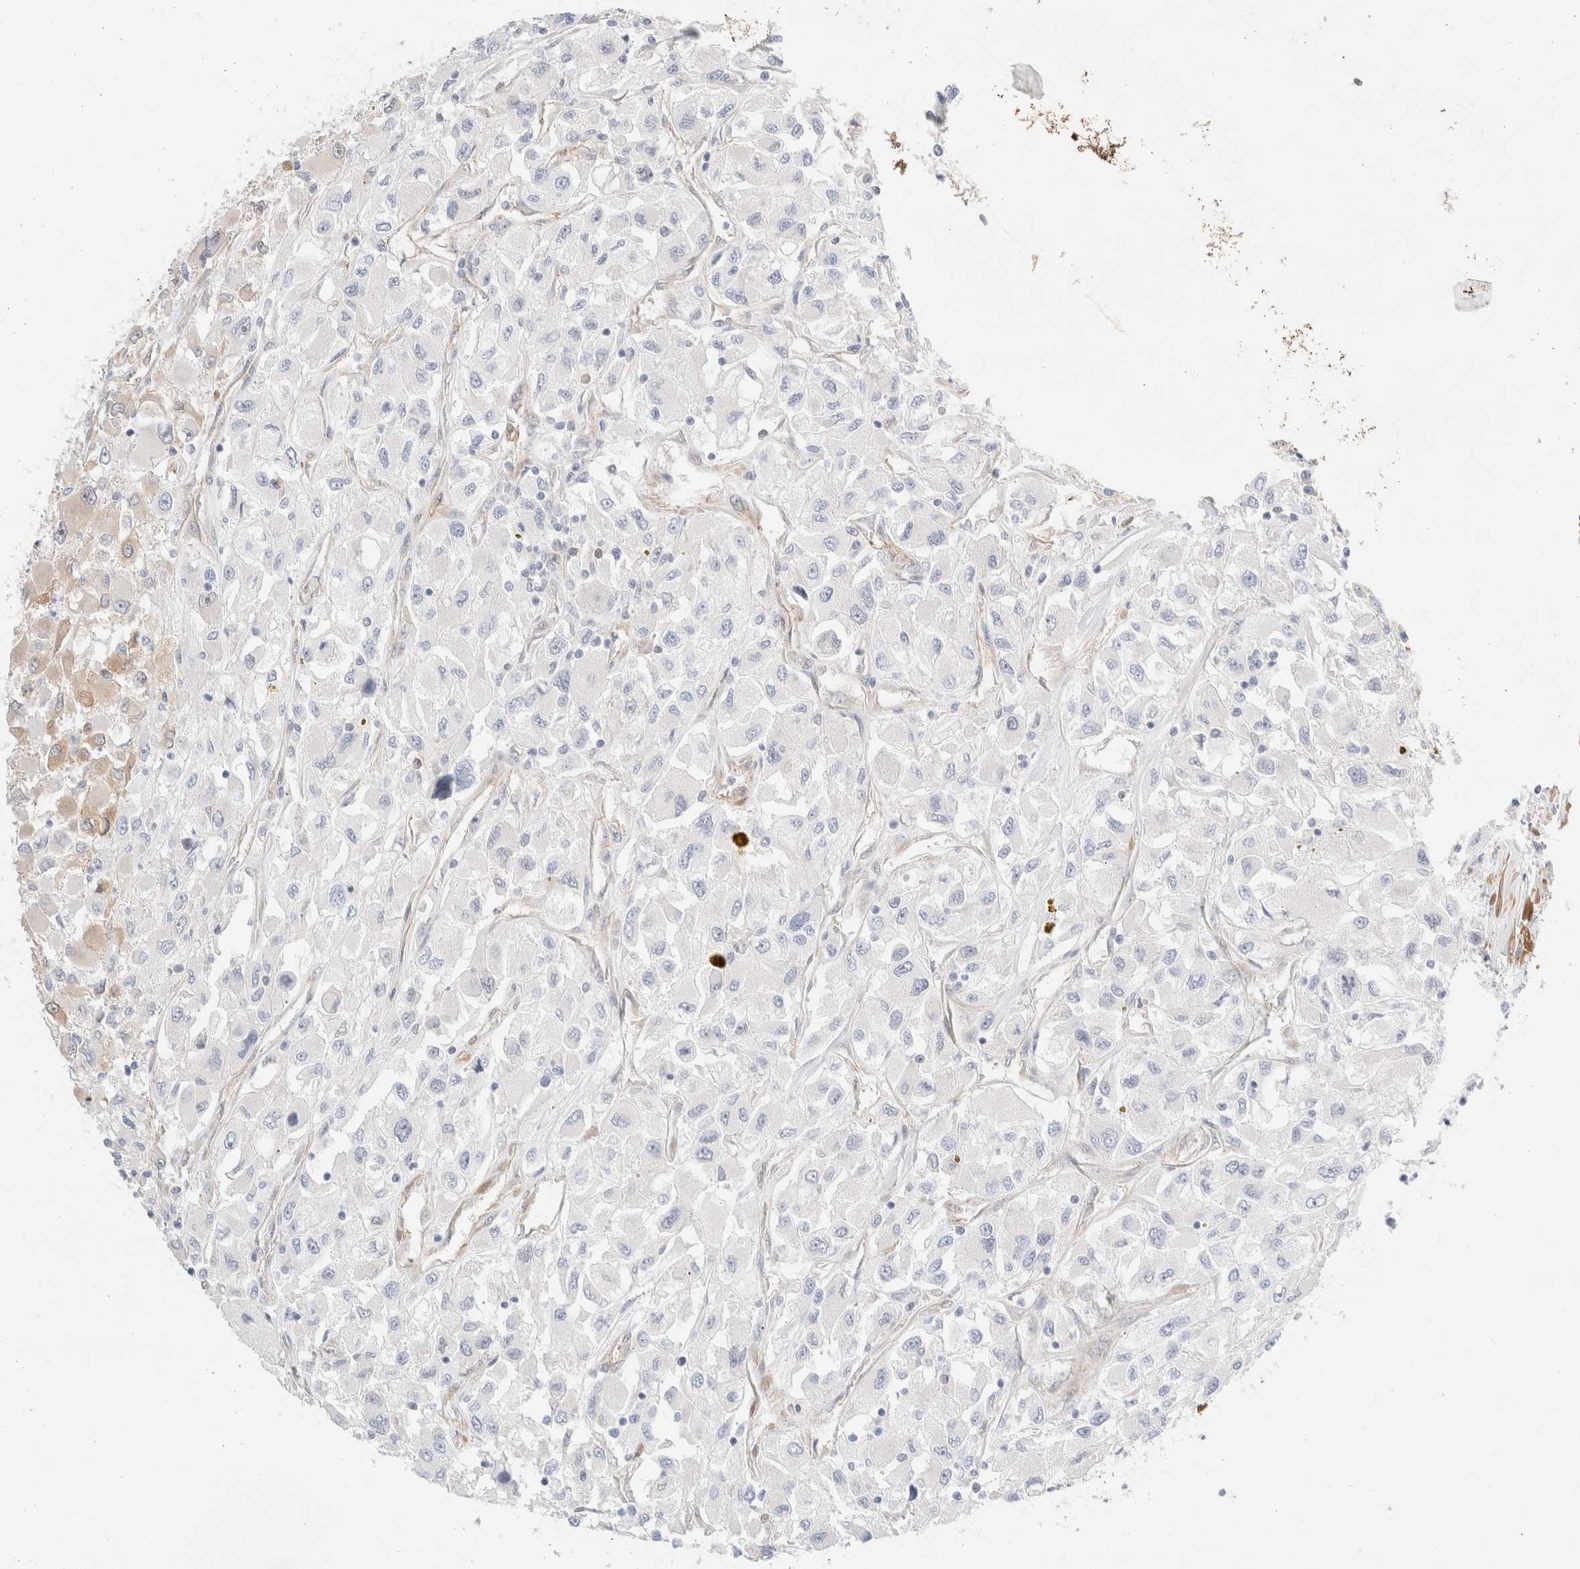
{"staining": {"intensity": "negative", "quantity": "none", "location": "none"}, "tissue": "renal cancer", "cell_type": "Tumor cells", "image_type": "cancer", "snomed": [{"axis": "morphology", "description": "Adenocarcinoma, NOS"}, {"axis": "topography", "description": "Kidney"}], "caption": "The micrograph reveals no significant staining in tumor cells of renal cancer.", "gene": "LMCD1", "patient": {"sex": "female", "age": 52}}